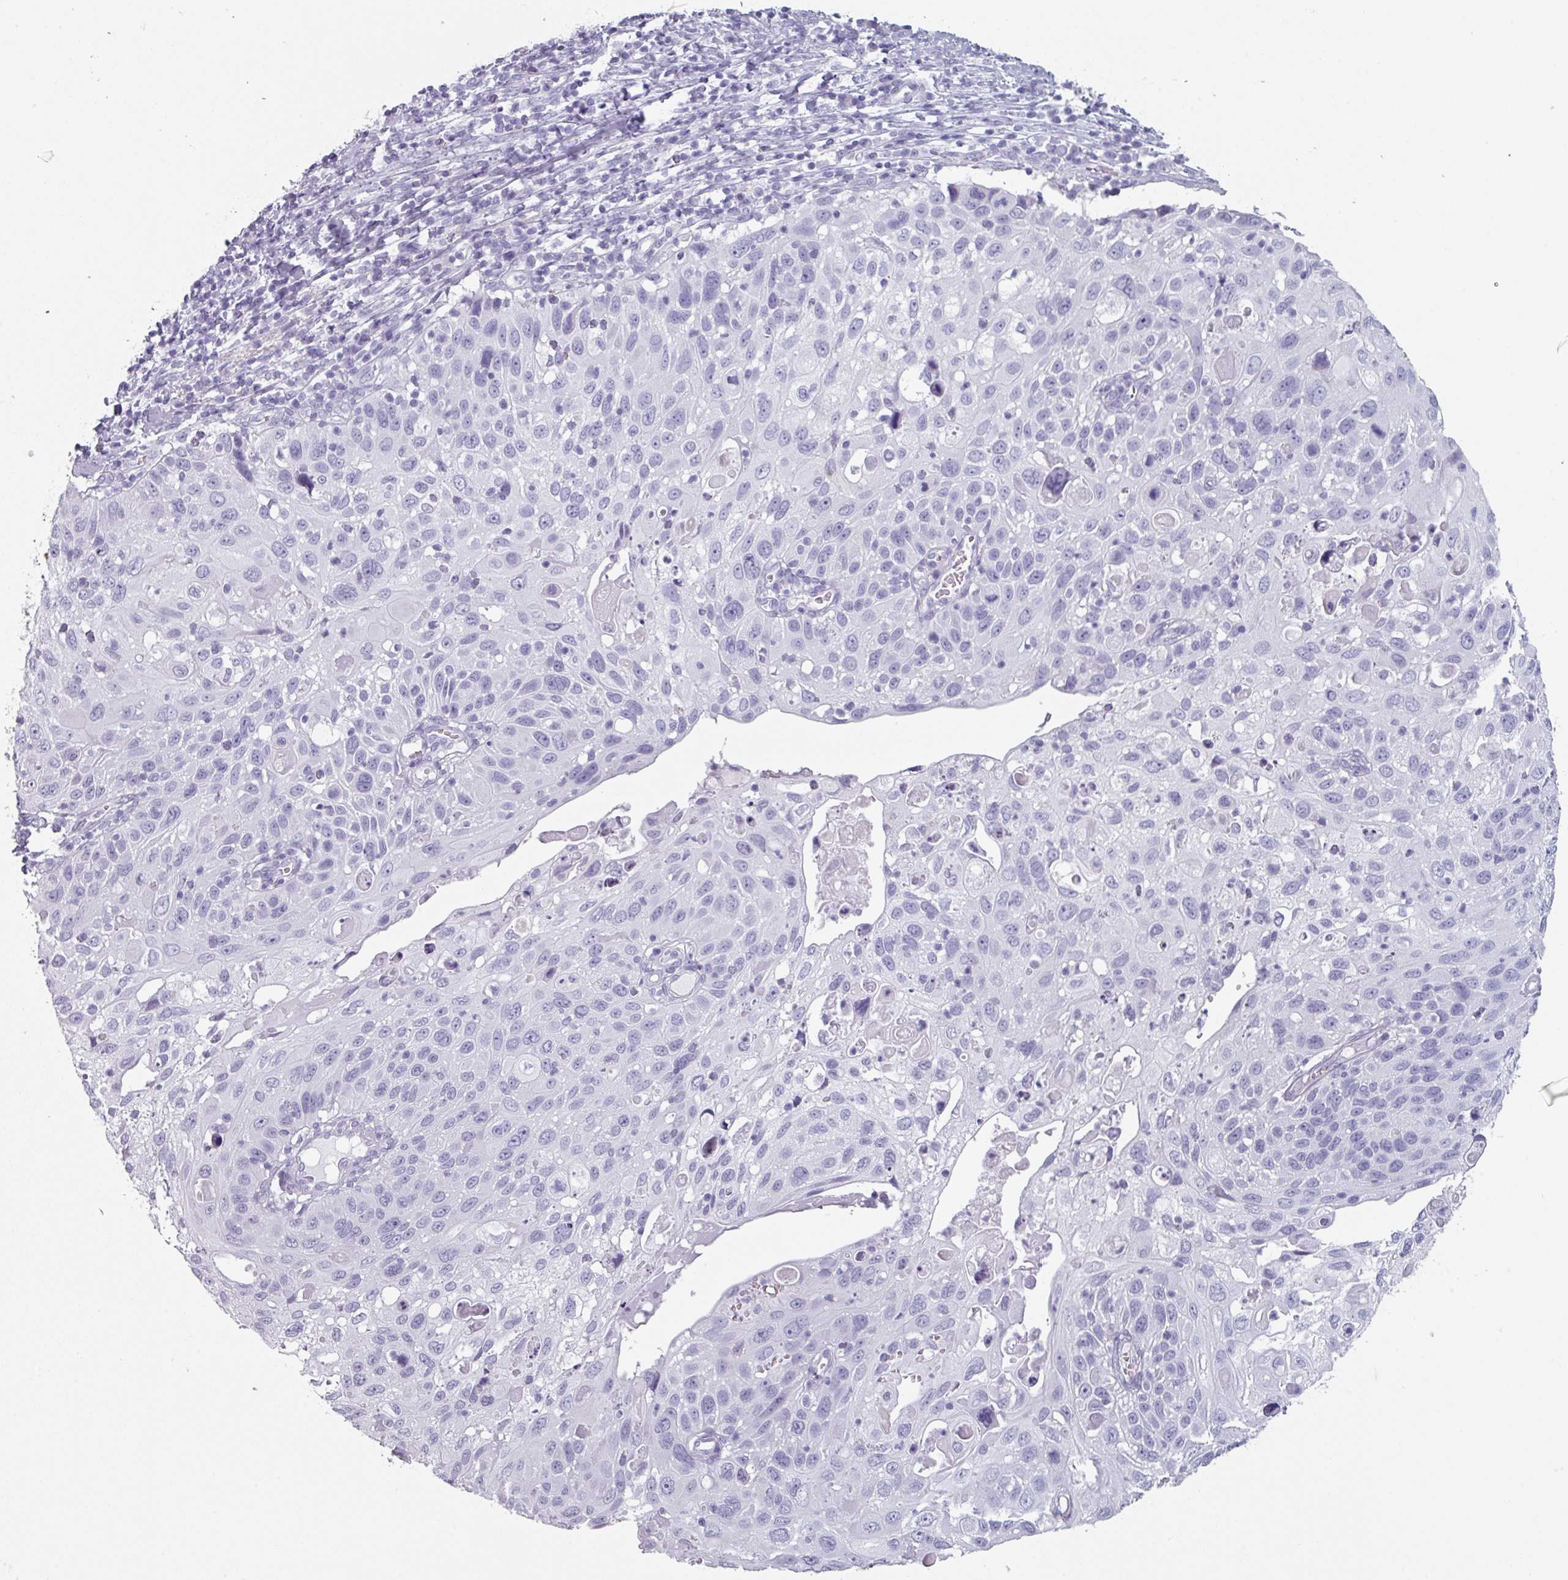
{"staining": {"intensity": "negative", "quantity": "none", "location": "none"}, "tissue": "cervical cancer", "cell_type": "Tumor cells", "image_type": "cancer", "snomed": [{"axis": "morphology", "description": "Squamous cell carcinoma, NOS"}, {"axis": "topography", "description": "Cervix"}], "caption": "DAB immunohistochemical staining of cervical squamous cell carcinoma shows no significant expression in tumor cells.", "gene": "SLC35G2", "patient": {"sex": "female", "age": 70}}